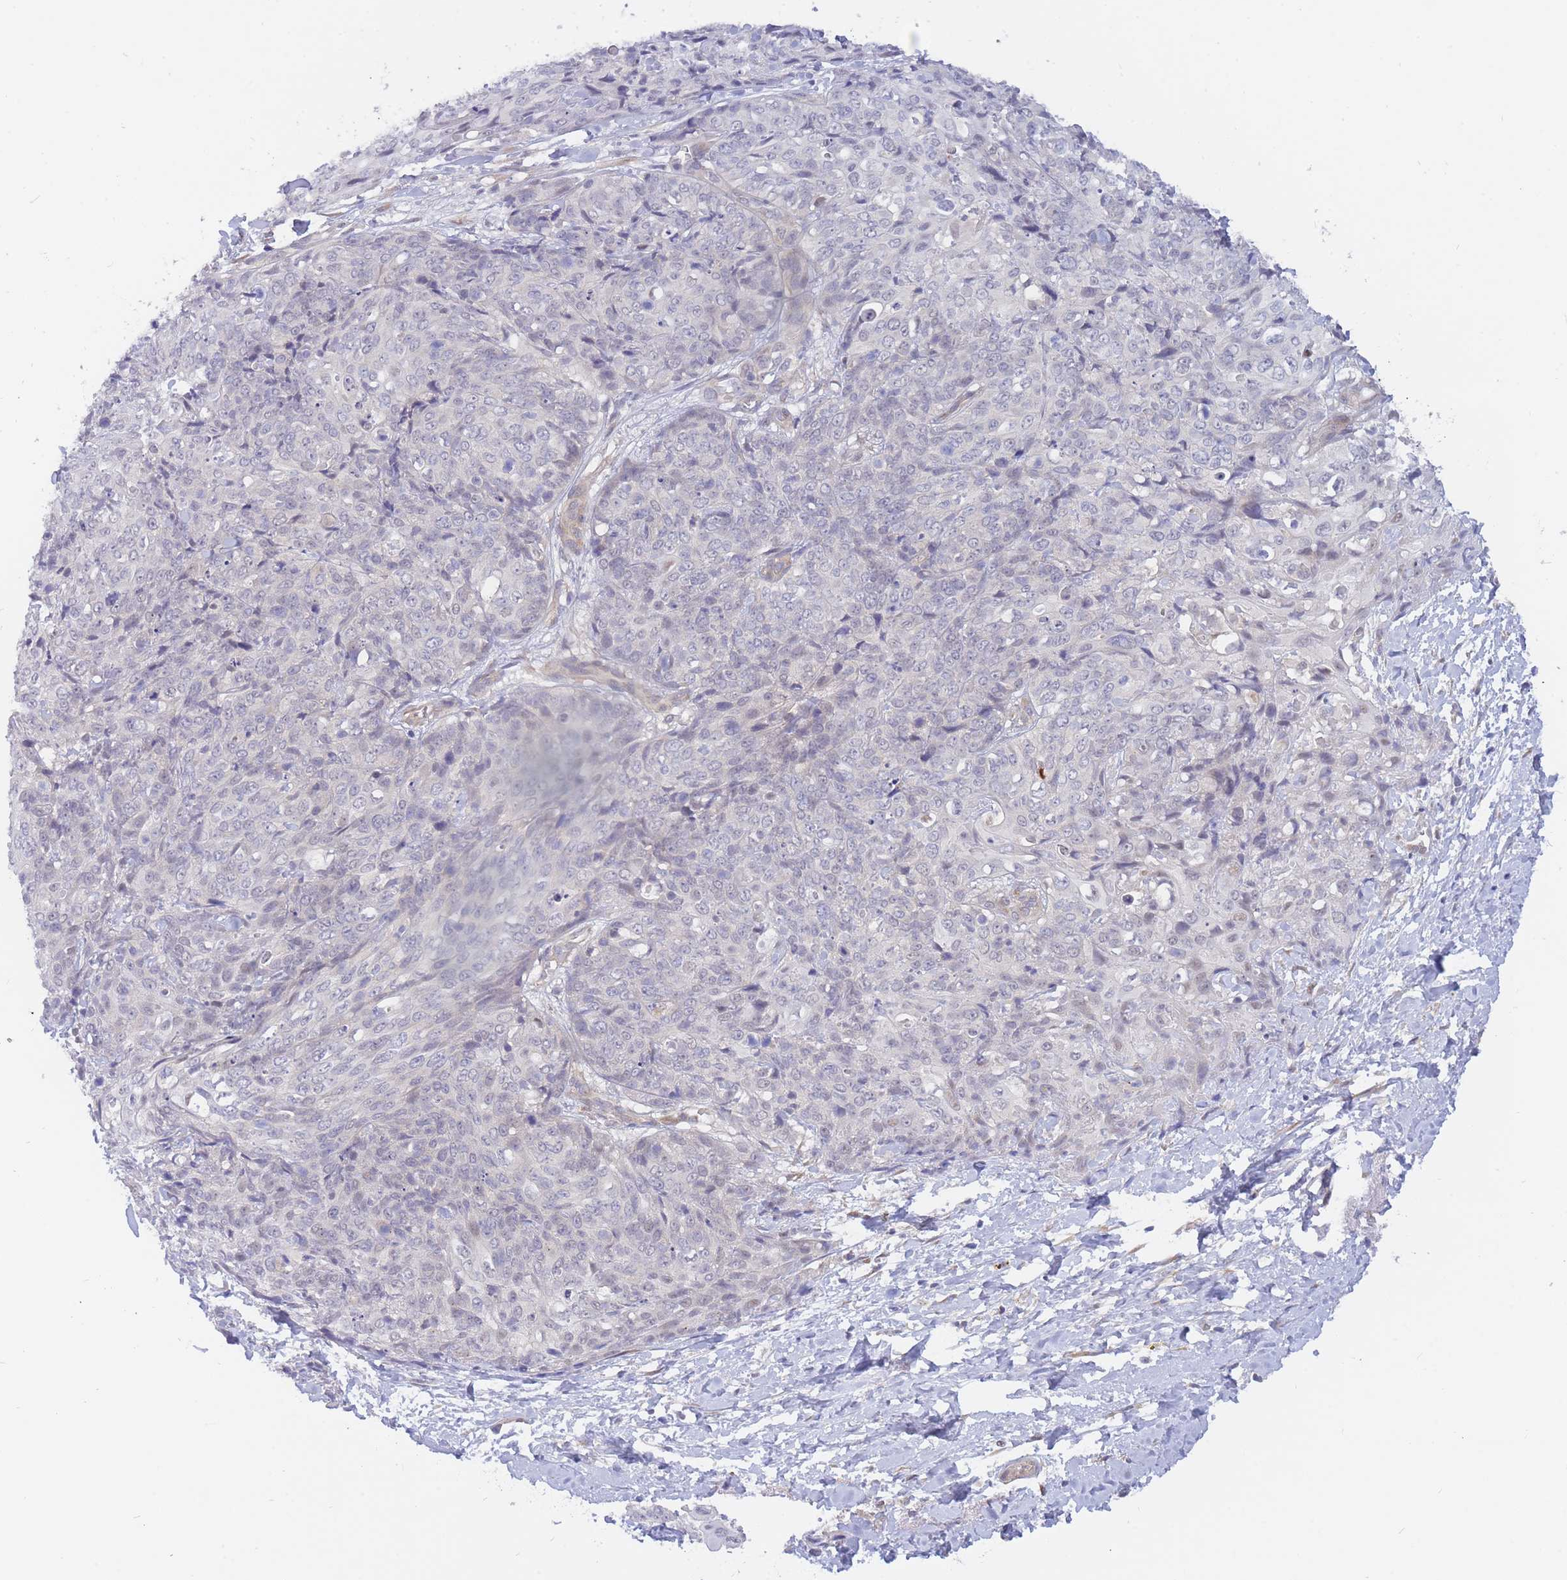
{"staining": {"intensity": "negative", "quantity": "none", "location": "none"}, "tissue": "skin cancer", "cell_type": "Tumor cells", "image_type": "cancer", "snomed": [{"axis": "morphology", "description": "Squamous cell carcinoma, NOS"}, {"axis": "topography", "description": "Skin"}, {"axis": "topography", "description": "Vulva"}], "caption": "This is an immunohistochemistry (IHC) micrograph of human skin squamous cell carcinoma. There is no staining in tumor cells.", "gene": "APOL4", "patient": {"sex": "female", "age": 85}}